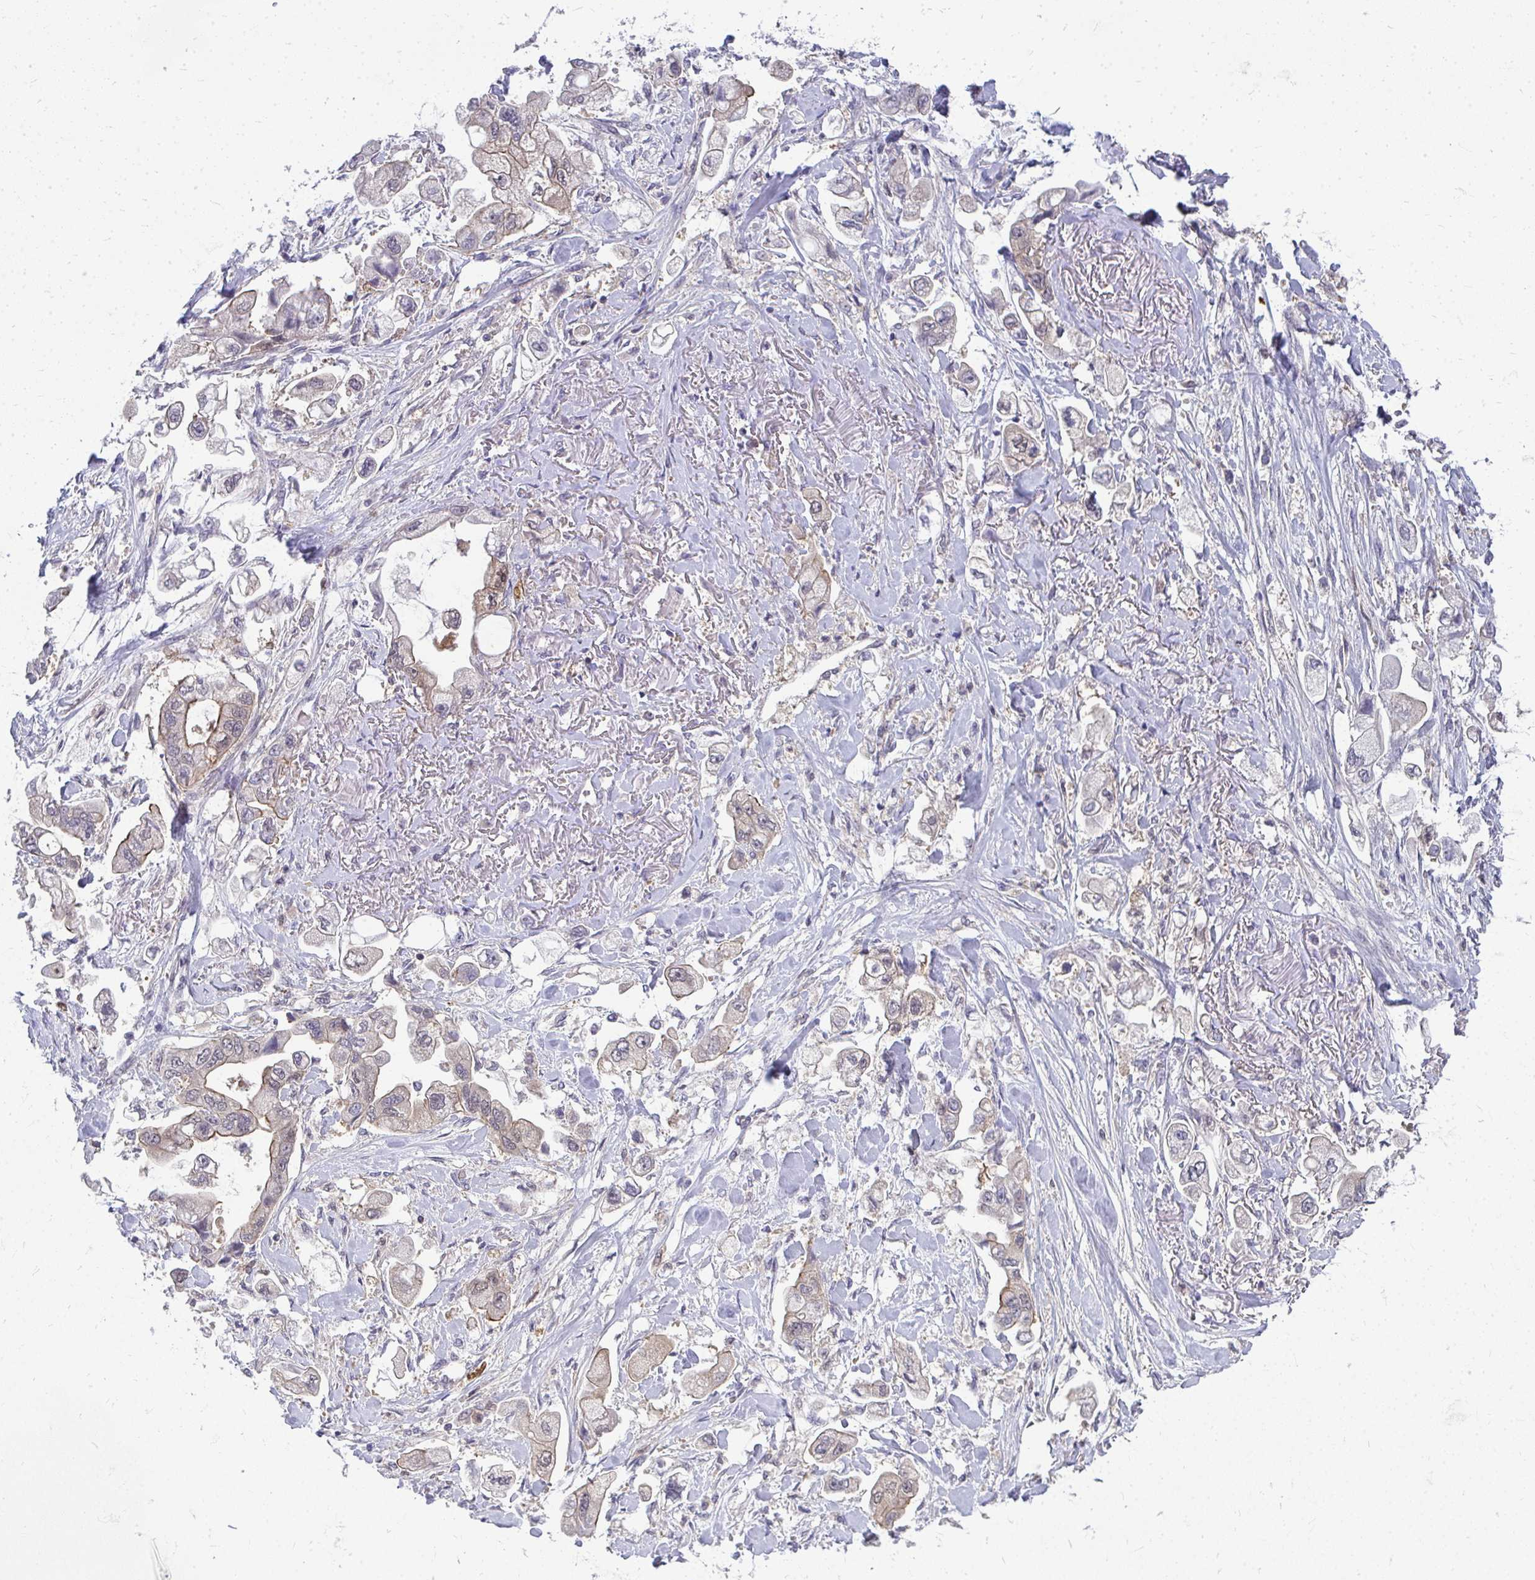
{"staining": {"intensity": "moderate", "quantity": "25%-75%", "location": "cytoplasmic/membranous"}, "tissue": "stomach cancer", "cell_type": "Tumor cells", "image_type": "cancer", "snomed": [{"axis": "morphology", "description": "Adenocarcinoma, NOS"}, {"axis": "topography", "description": "Stomach"}], "caption": "Tumor cells demonstrate moderate cytoplasmic/membranous staining in about 25%-75% of cells in adenocarcinoma (stomach). The protein of interest is shown in brown color, while the nuclei are stained blue.", "gene": "HDHD2", "patient": {"sex": "male", "age": 62}}